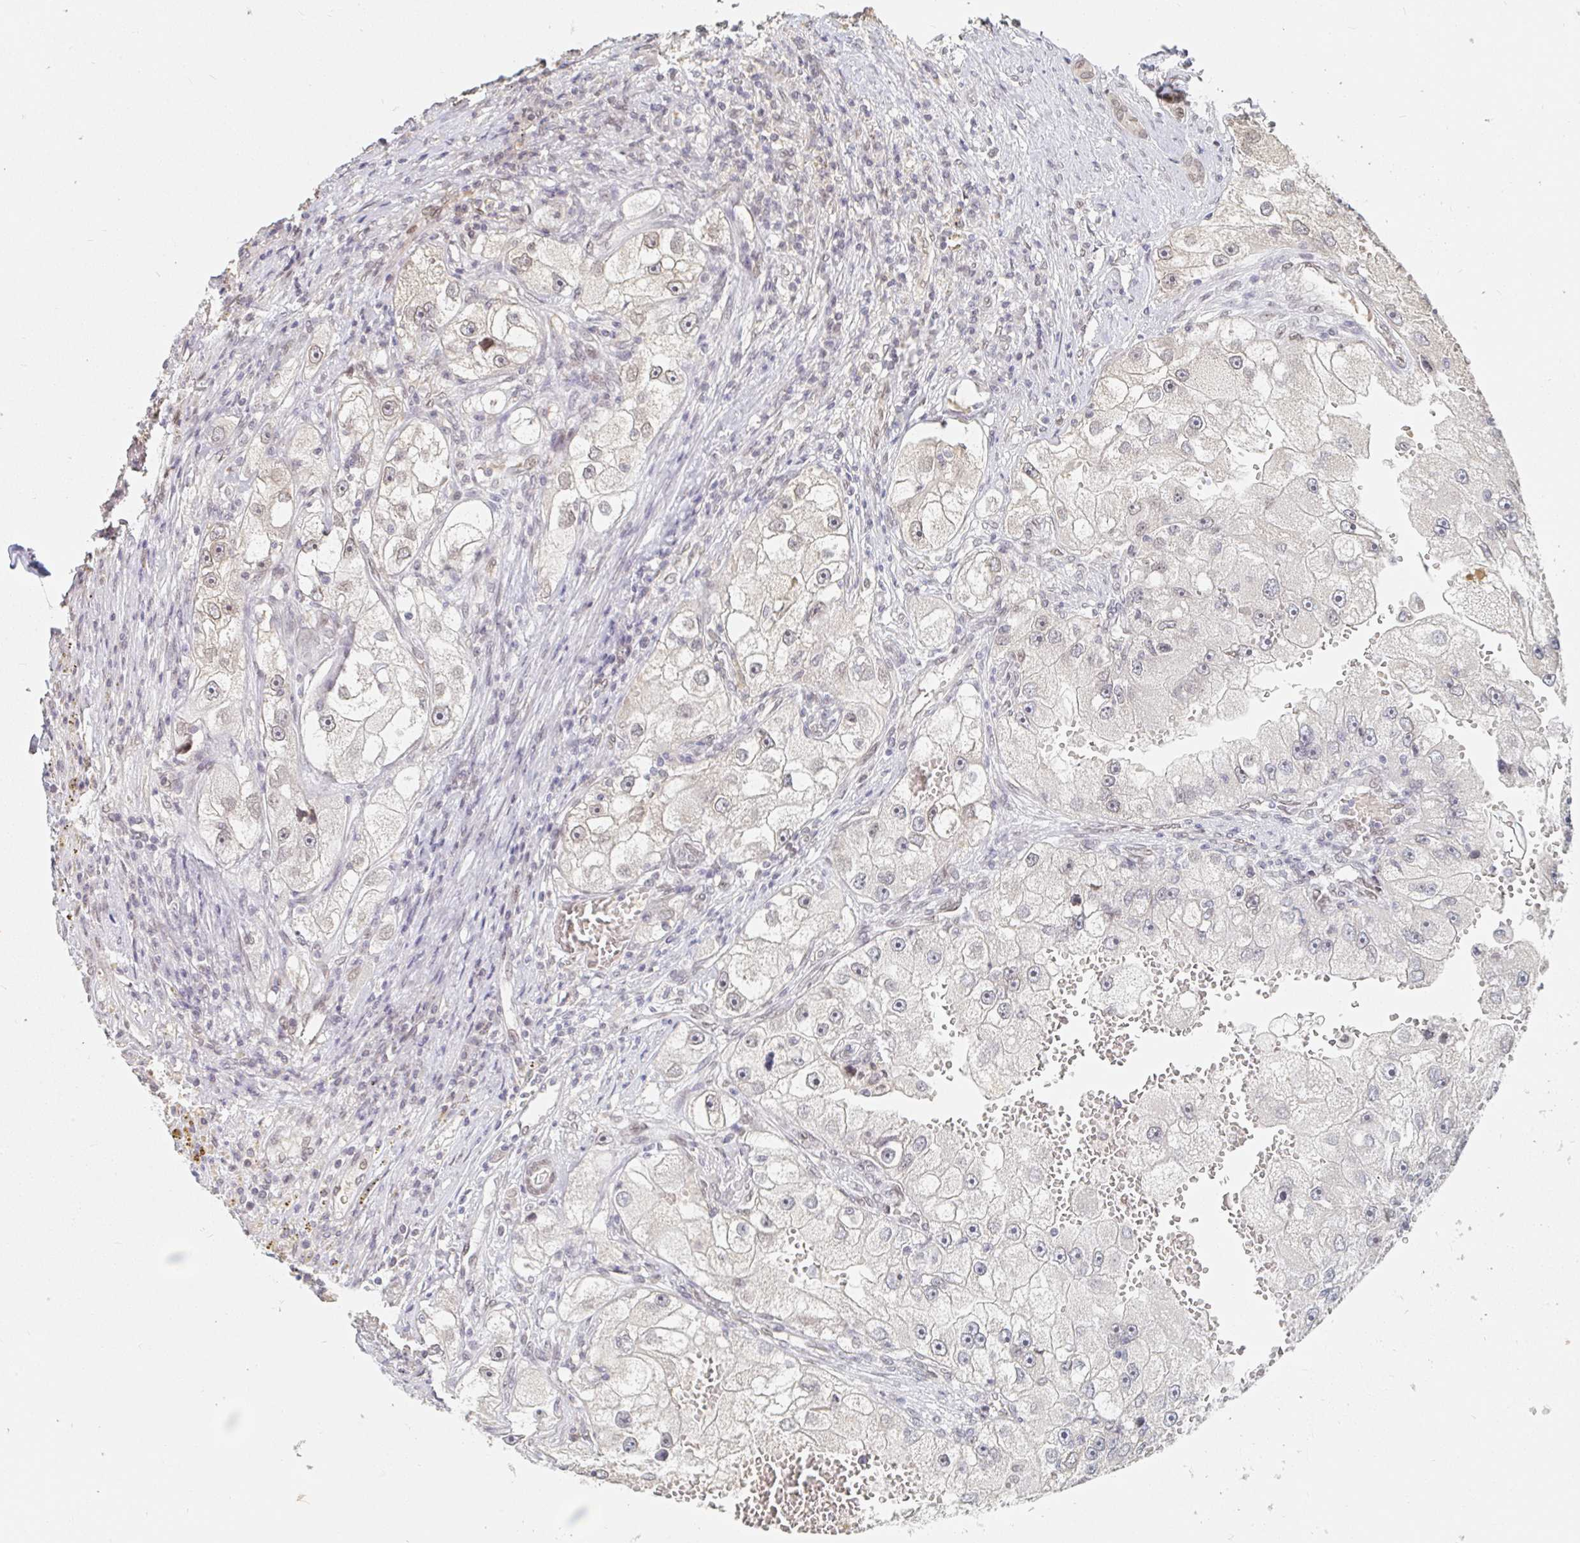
{"staining": {"intensity": "negative", "quantity": "none", "location": "none"}, "tissue": "renal cancer", "cell_type": "Tumor cells", "image_type": "cancer", "snomed": [{"axis": "morphology", "description": "Adenocarcinoma, NOS"}, {"axis": "topography", "description": "Kidney"}], "caption": "There is no significant positivity in tumor cells of renal cancer (adenocarcinoma). Nuclei are stained in blue.", "gene": "CHD2", "patient": {"sex": "male", "age": 63}}